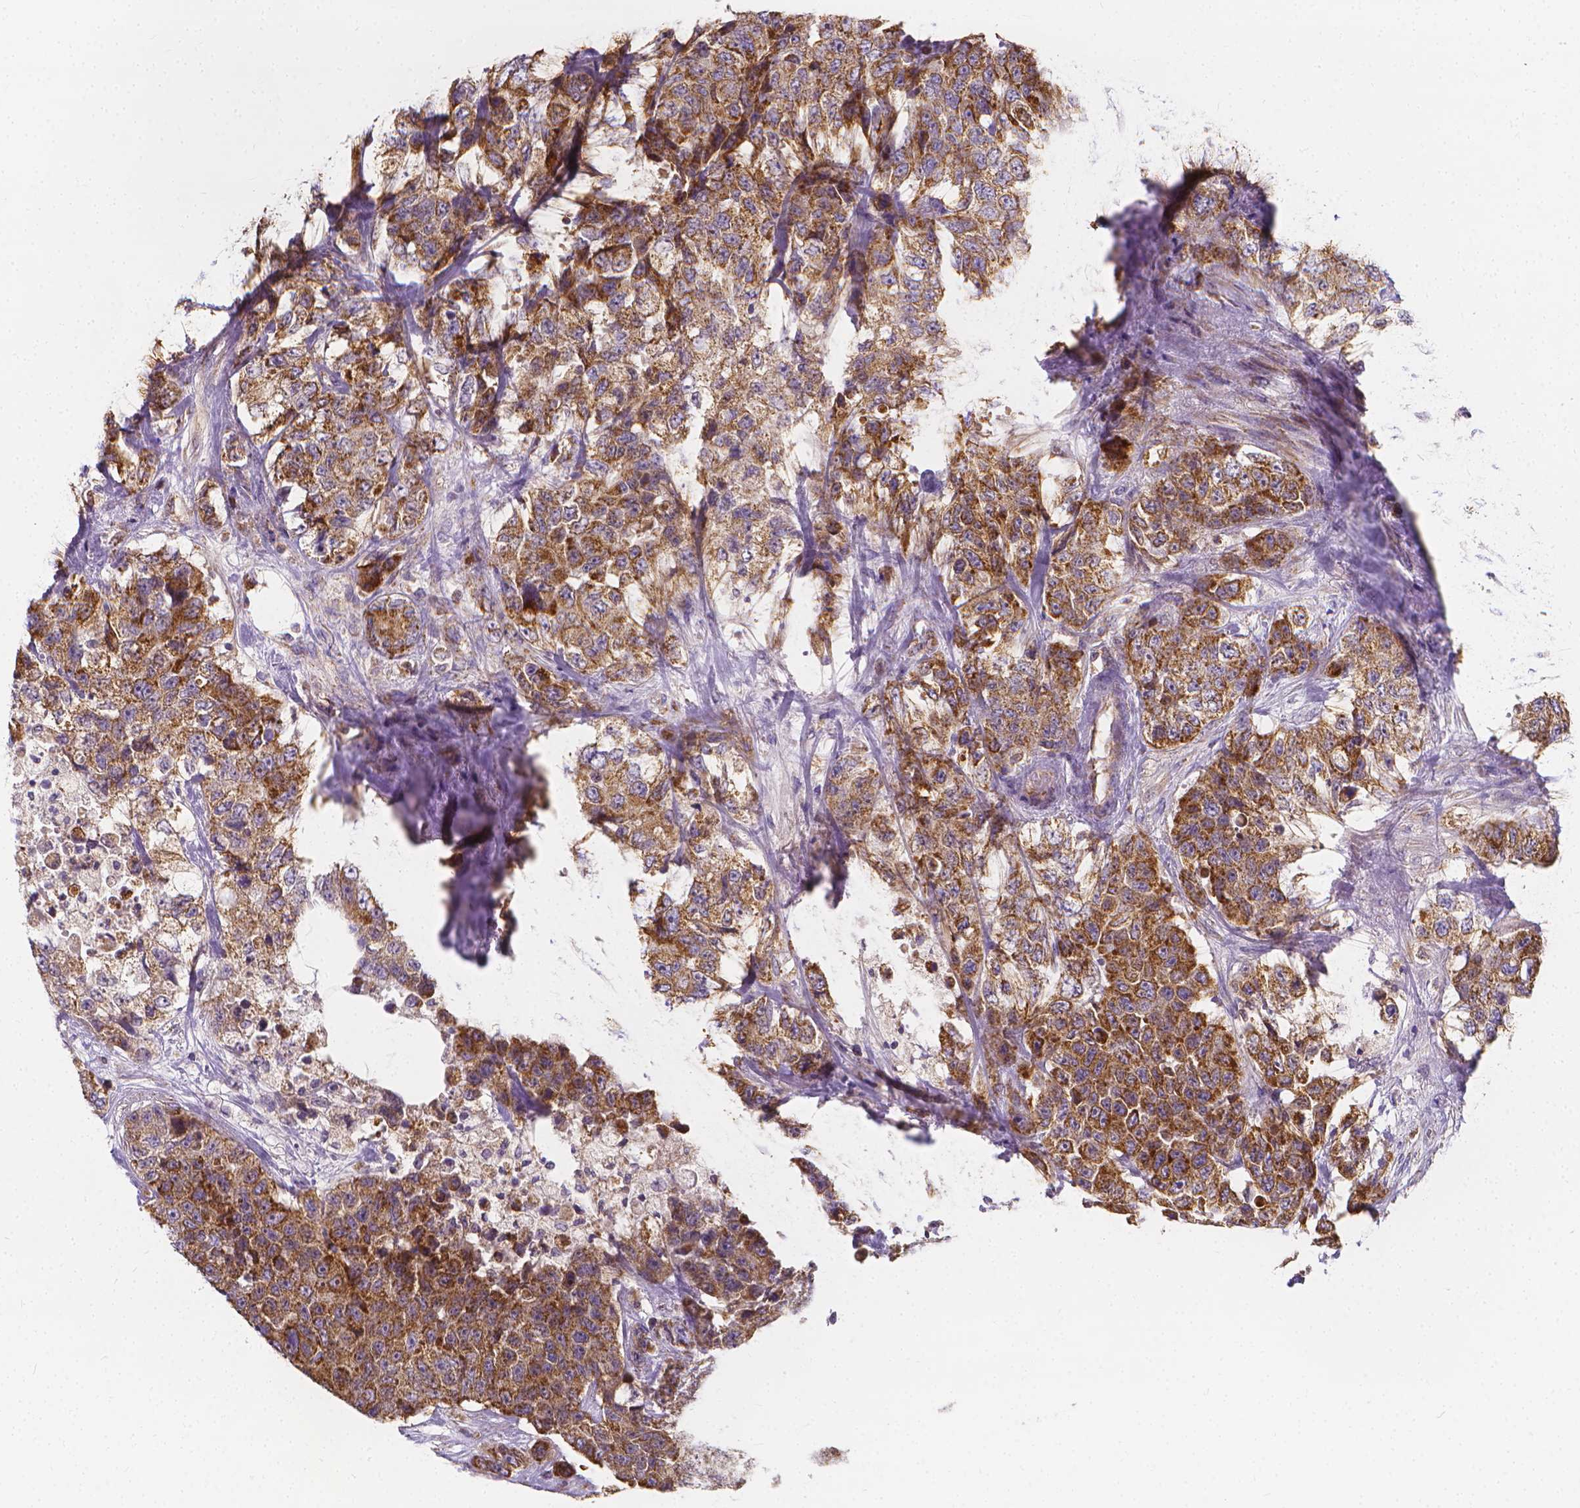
{"staining": {"intensity": "strong", "quantity": ">75%", "location": "cytoplasmic/membranous"}, "tissue": "urothelial cancer", "cell_type": "Tumor cells", "image_type": "cancer", "snomed": [{"axis": "morphology", "description": "Urothelial carcinoma, High grade"}, {"axis": "topography", "description": "Urinary bladder"}], "caption": "Protein expression analysis of urothelial cancer demonstrates strong cytoplasmic/membranous positivity in approximately >75% of tumor cells.", "gene": "SNCAIP", "patient": {"sex": "female", "age": 78}}